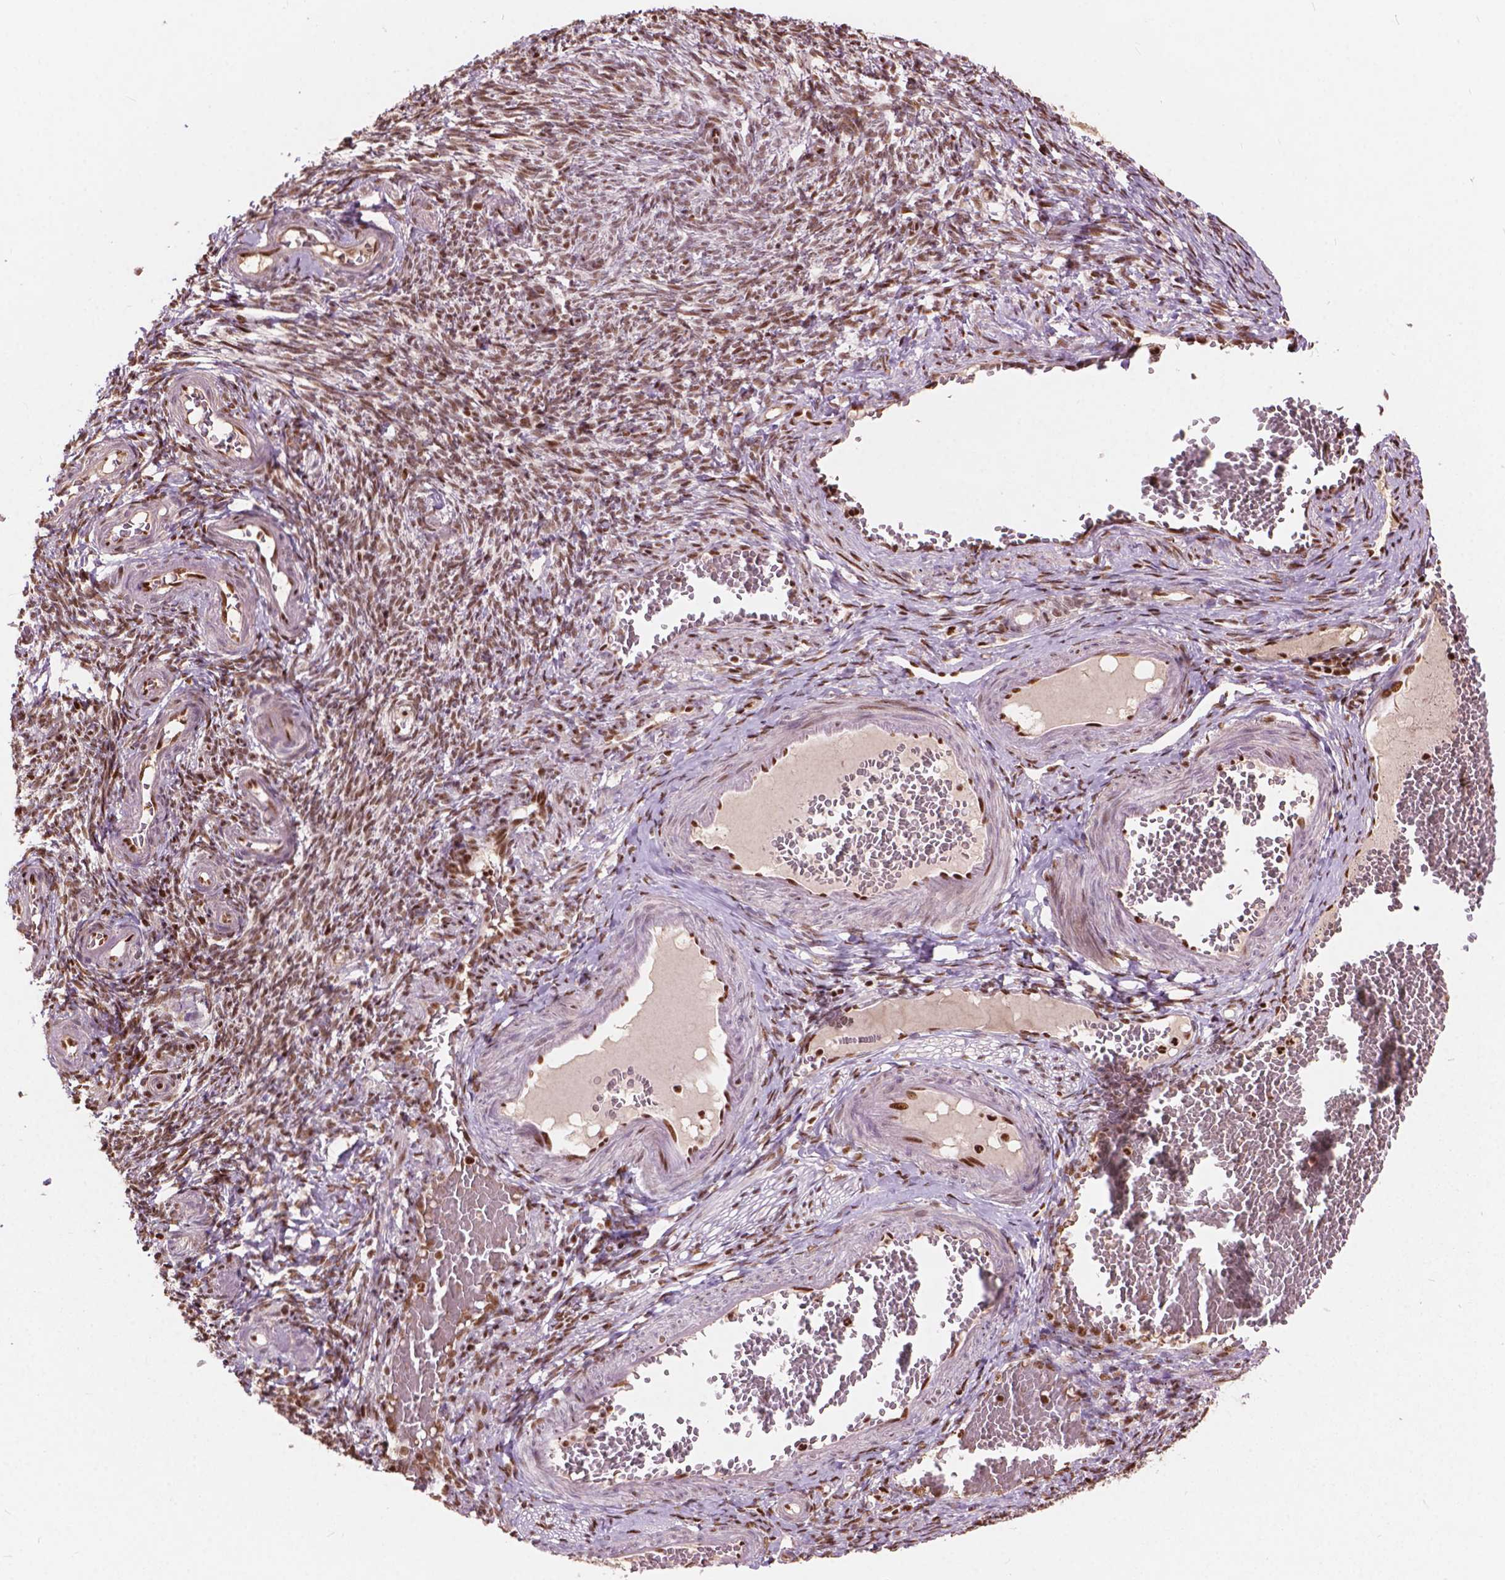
{"staining": {"intensity": "moderate", "quantity": ">75%", "location": "nuclear"}, "tissue": "ovary", "cell_type": "Follicle cells", "image_type": "normal", "snomed": [{"axis": "morphology", "description": "Normal tissue, NOS"}, {"axis": "topography", "description": "Ovary"}], "caption": "Immunohistochemistry photomicrograph of normal ovary stained for a protein (brown), which displays medium levels of moderate nuclear positivity in about >75% of follicle cells.", "gene": "ANP32A", "patient": {"sex": "female", "age": 39}}